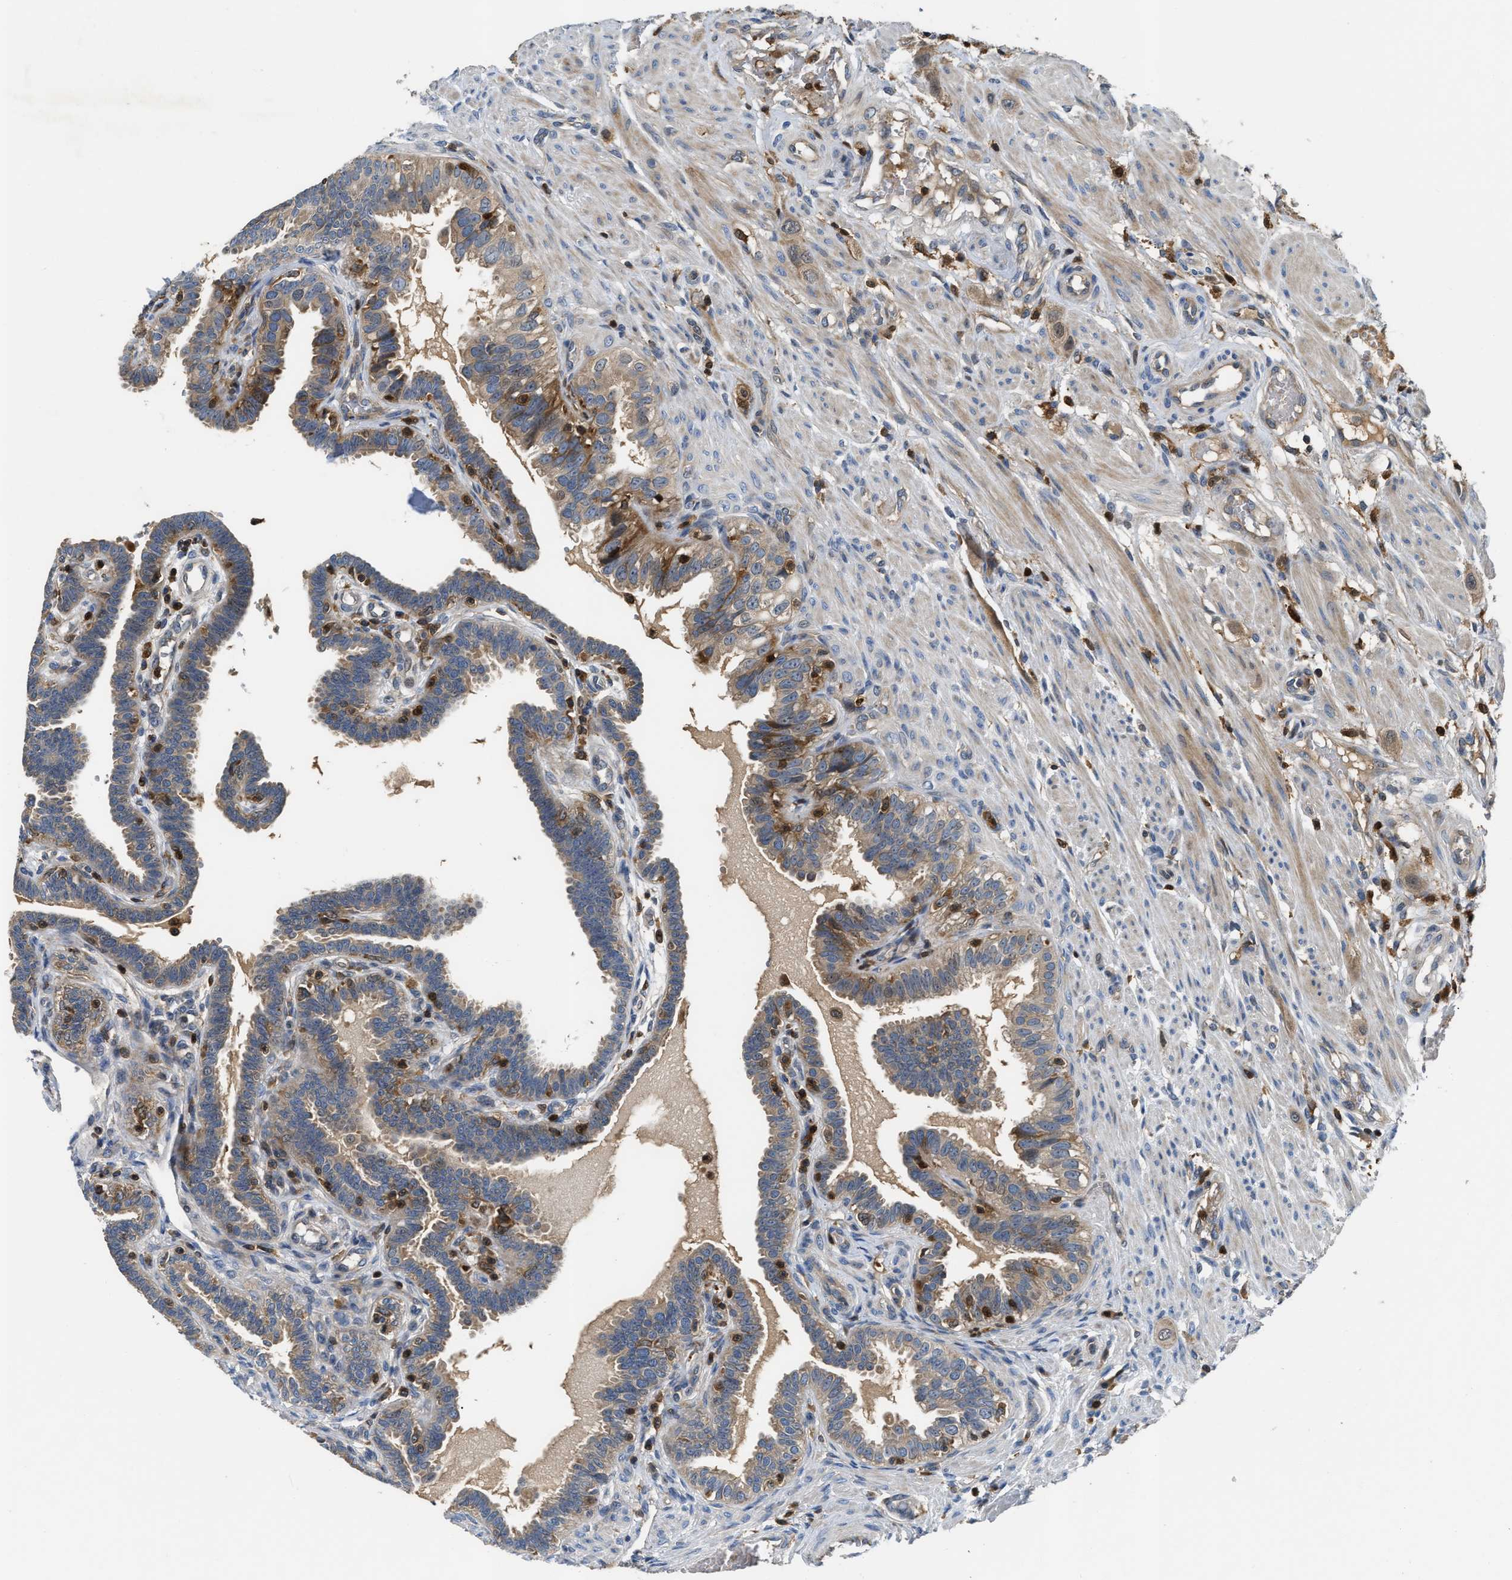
{"staining": {"intensity": "weak", "quantity": ">75%", "location": "cytoplasmic/membranous"}, "tissue": "fallopian tube", "cell_type": "Glandular cells", "image_type": "normal", "snomed": [{"axis": "morphology", "description": "Normal tissue, NOS"}, {"axis": "topography", "description": "Fallopian tube"}, {"axis": "topography", "description": "Placenta"}], "caption": "Immunohistochemical staining of normal fallopian tube displays low levels of weak cytoplasmic/membranous expression in about >75% of glandular cells.", "gene": "OSTF1", "patient": {"sex": "female", "age": 34}}